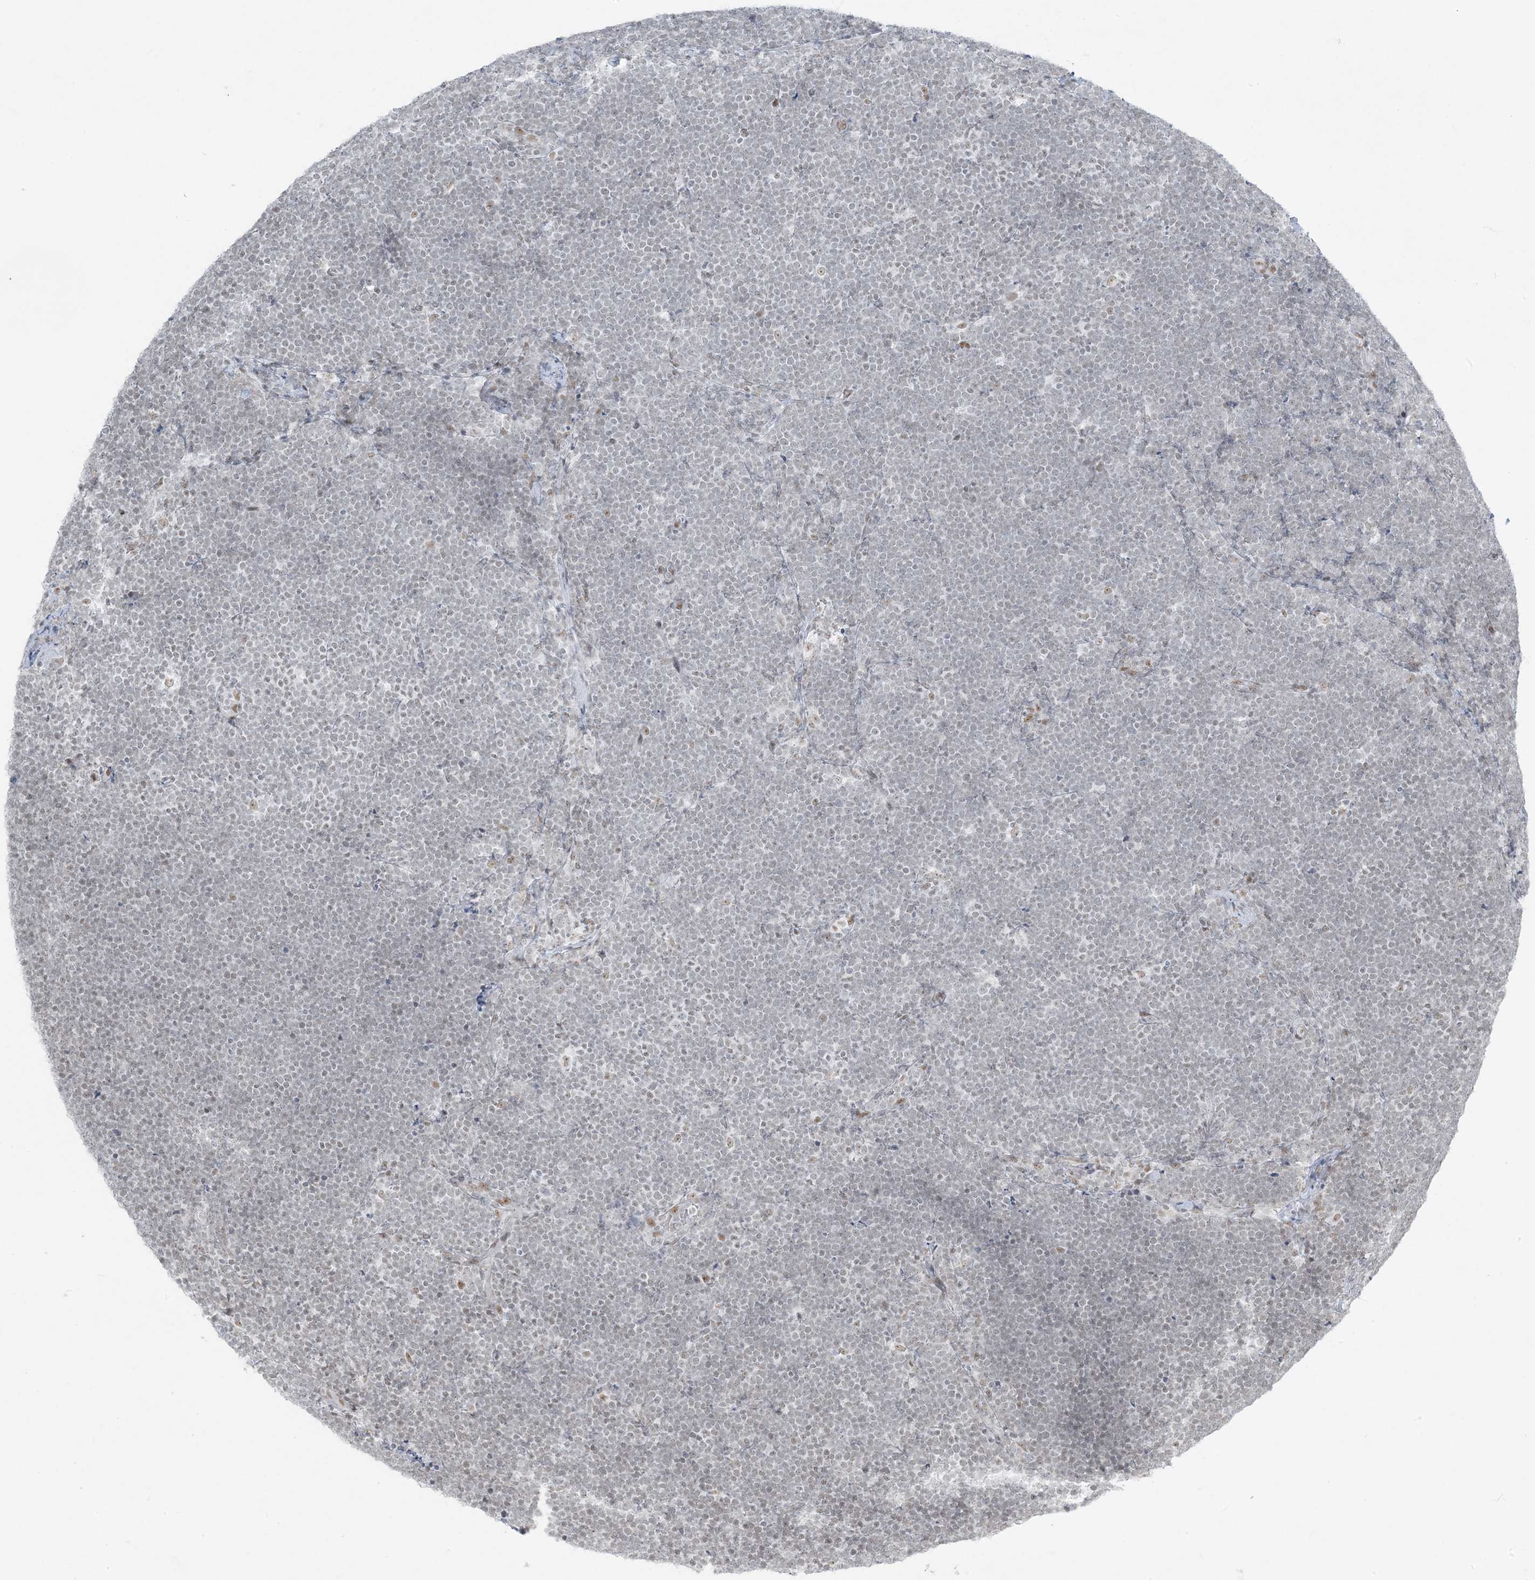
{"staining": {"intensity": "negative", "quantity": "none", "location": "none"}, "tissue": "lymphoma", "cell_type": "Tumor cells", "image_type": "cancer", "snomed": [{"axis": "morphology", "description": "Malignant lymphoma, non-Hodgkin's type, High grade"}, {"axis": "topography", "description": "Lymph node"}], "caption": "The image reveals no significant staining in tumor cells of lymphoma.", "gene": "ZNF787", "patient": {"sex": "male", "age": 13}}